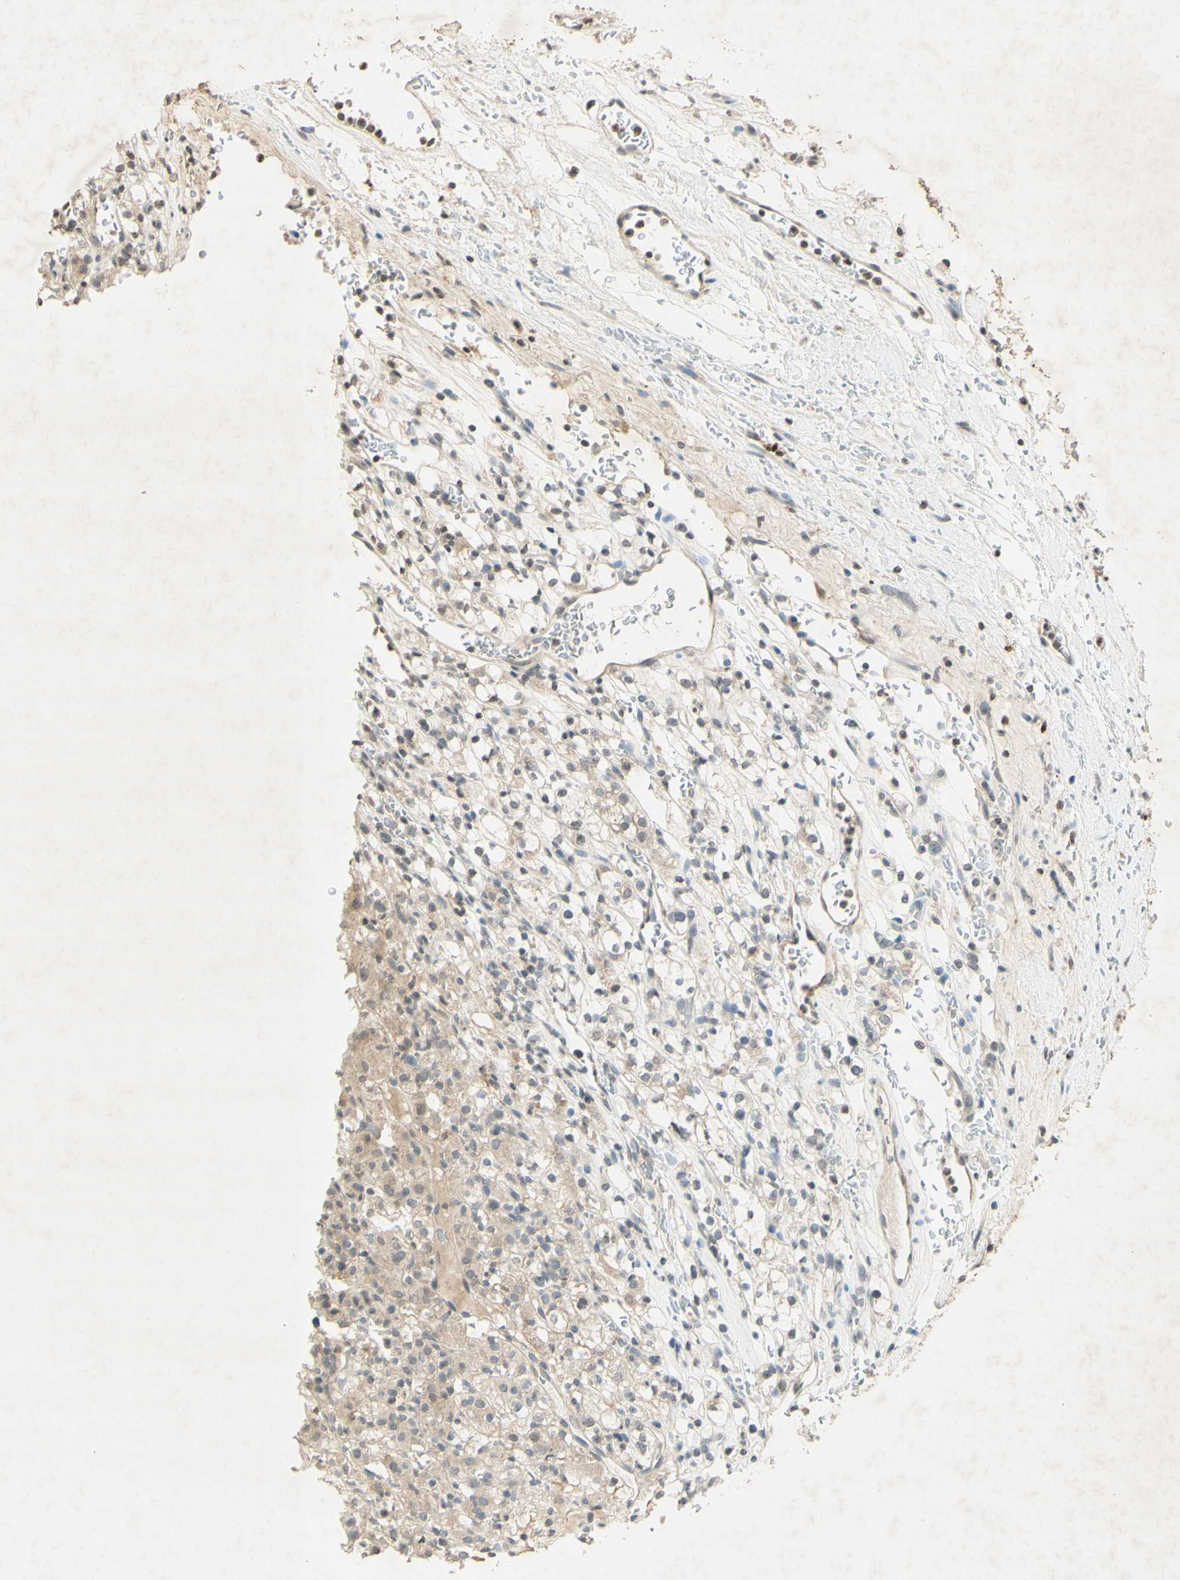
{"staining": {"intensity": "weak", "quantity": "25%-75%", "location": "none"}, "tissue": "renal cancer", "cell_type": "Tumor cells", "image_type": "cancer", "snomed": [{"axis": "morphology", "description": "Normal tissue, NOS"}, {"axis": "morphology", "description": "Adenocarcinoma, NOS"}, {"axis": "topography", "description": "Kidney"}], "caption": "Approximately 25%-75% of tumor cells in renal cancer (adenocarcinoma) demonstrate weak None protein staining as visualized by brown immunohistochemical staining.", "gene": "GLI1", "patient": {"sex": "female", "age": 72}}